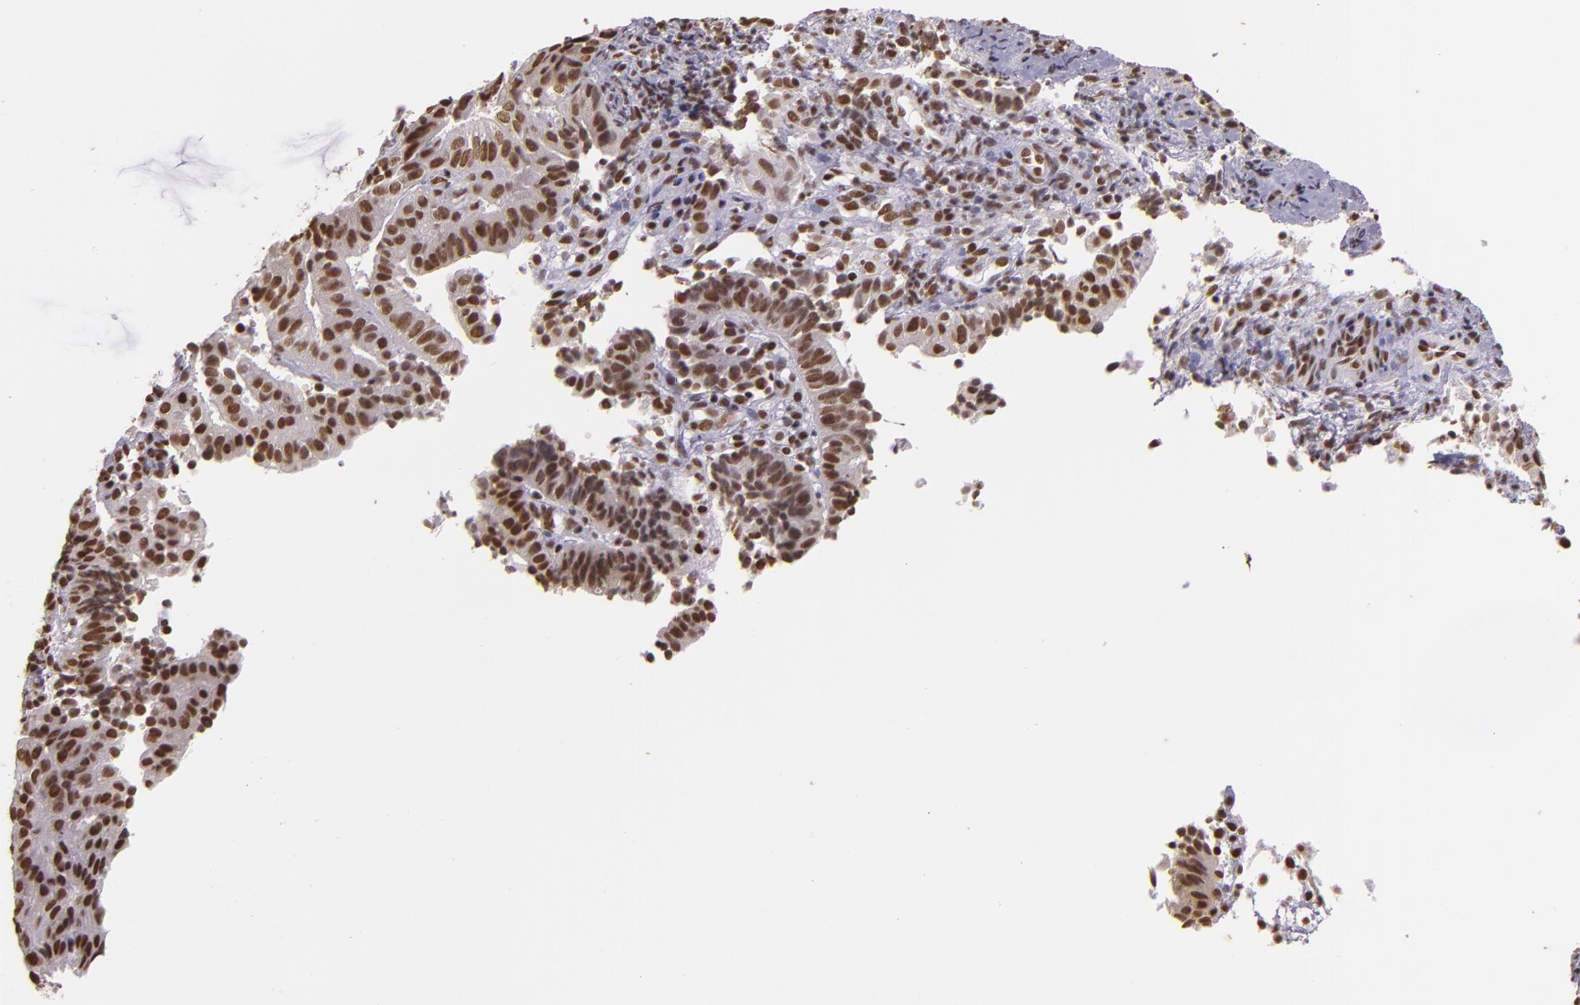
{"staining": {"intensity": "strong", "quantity": ">75%", "location": "nuclear"}, "tissue": "cervical cancer", "cell_type": "Tumor cells", "image_type": "cancer", "snomed": [{"axis": "morphology", "description": "Adenocarcinoma, NOS"}, {"axis": "topography", "description": "Cervix"}], "caption": "Cervical adenocarcinoma stained for a protein shows strong nuclear positivity in tumor cells.", "gene": "USF1", "patient": {"sex": "female", "age": 60}}